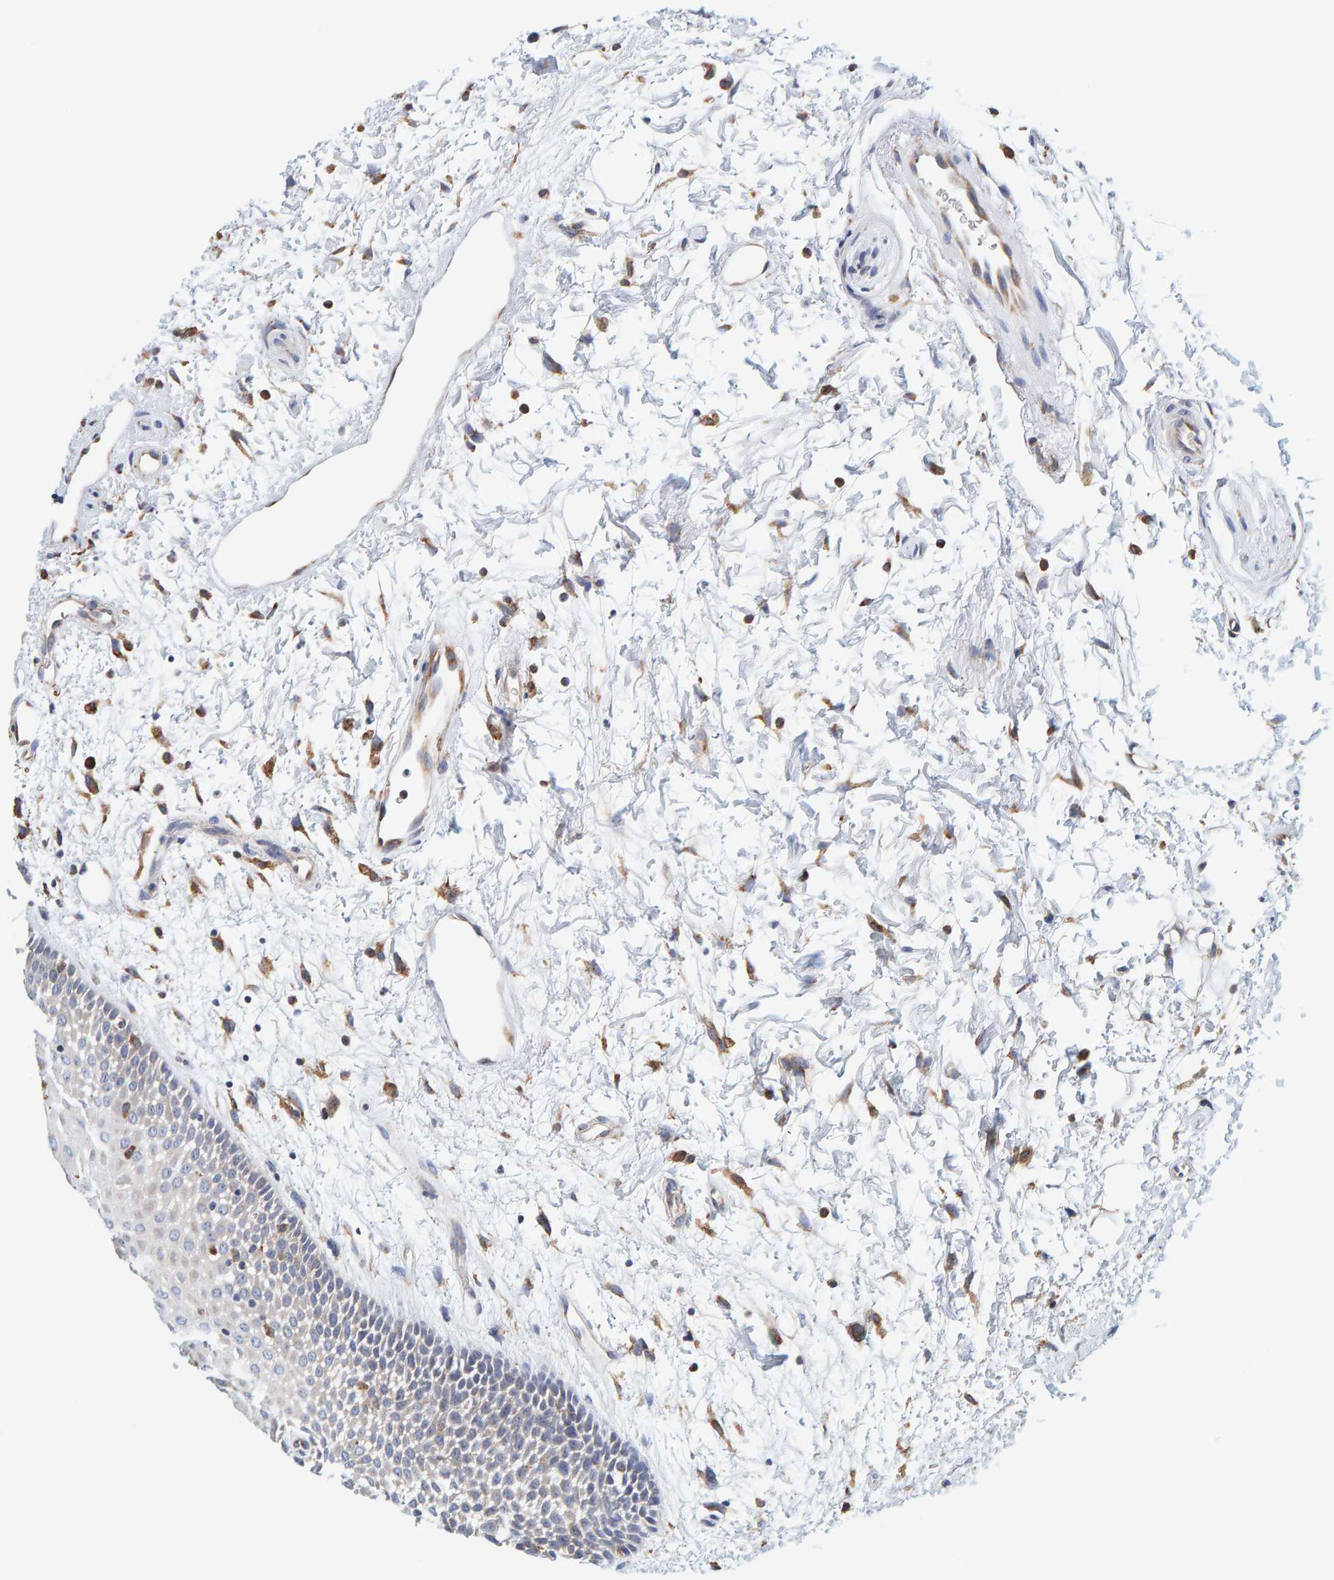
{"staining": {"intensity": "weak", "quantity": "<25%", "location": "cytoplasmic/membranous"}, "tissue": "oral mucosa", "cell_type": "Squamous epithelial cells", "image_type": "normal", "snomed": [{"axis": "morphology", "description": "Normal tissue, NOS"}, {"axis": "topography", "description": "Skeletal muscle"}, {"axis": "topography", "description": "Oral tissue"}, {"axis": "topography", "description": "Peripheral nerve tissue"}], "caption": "Human oral mucosa stained for a protein using IHC shows no staining in squamous epithelial cells.", "gene": "SGPL1", "patient": {"sex": "female", "age": 84}}